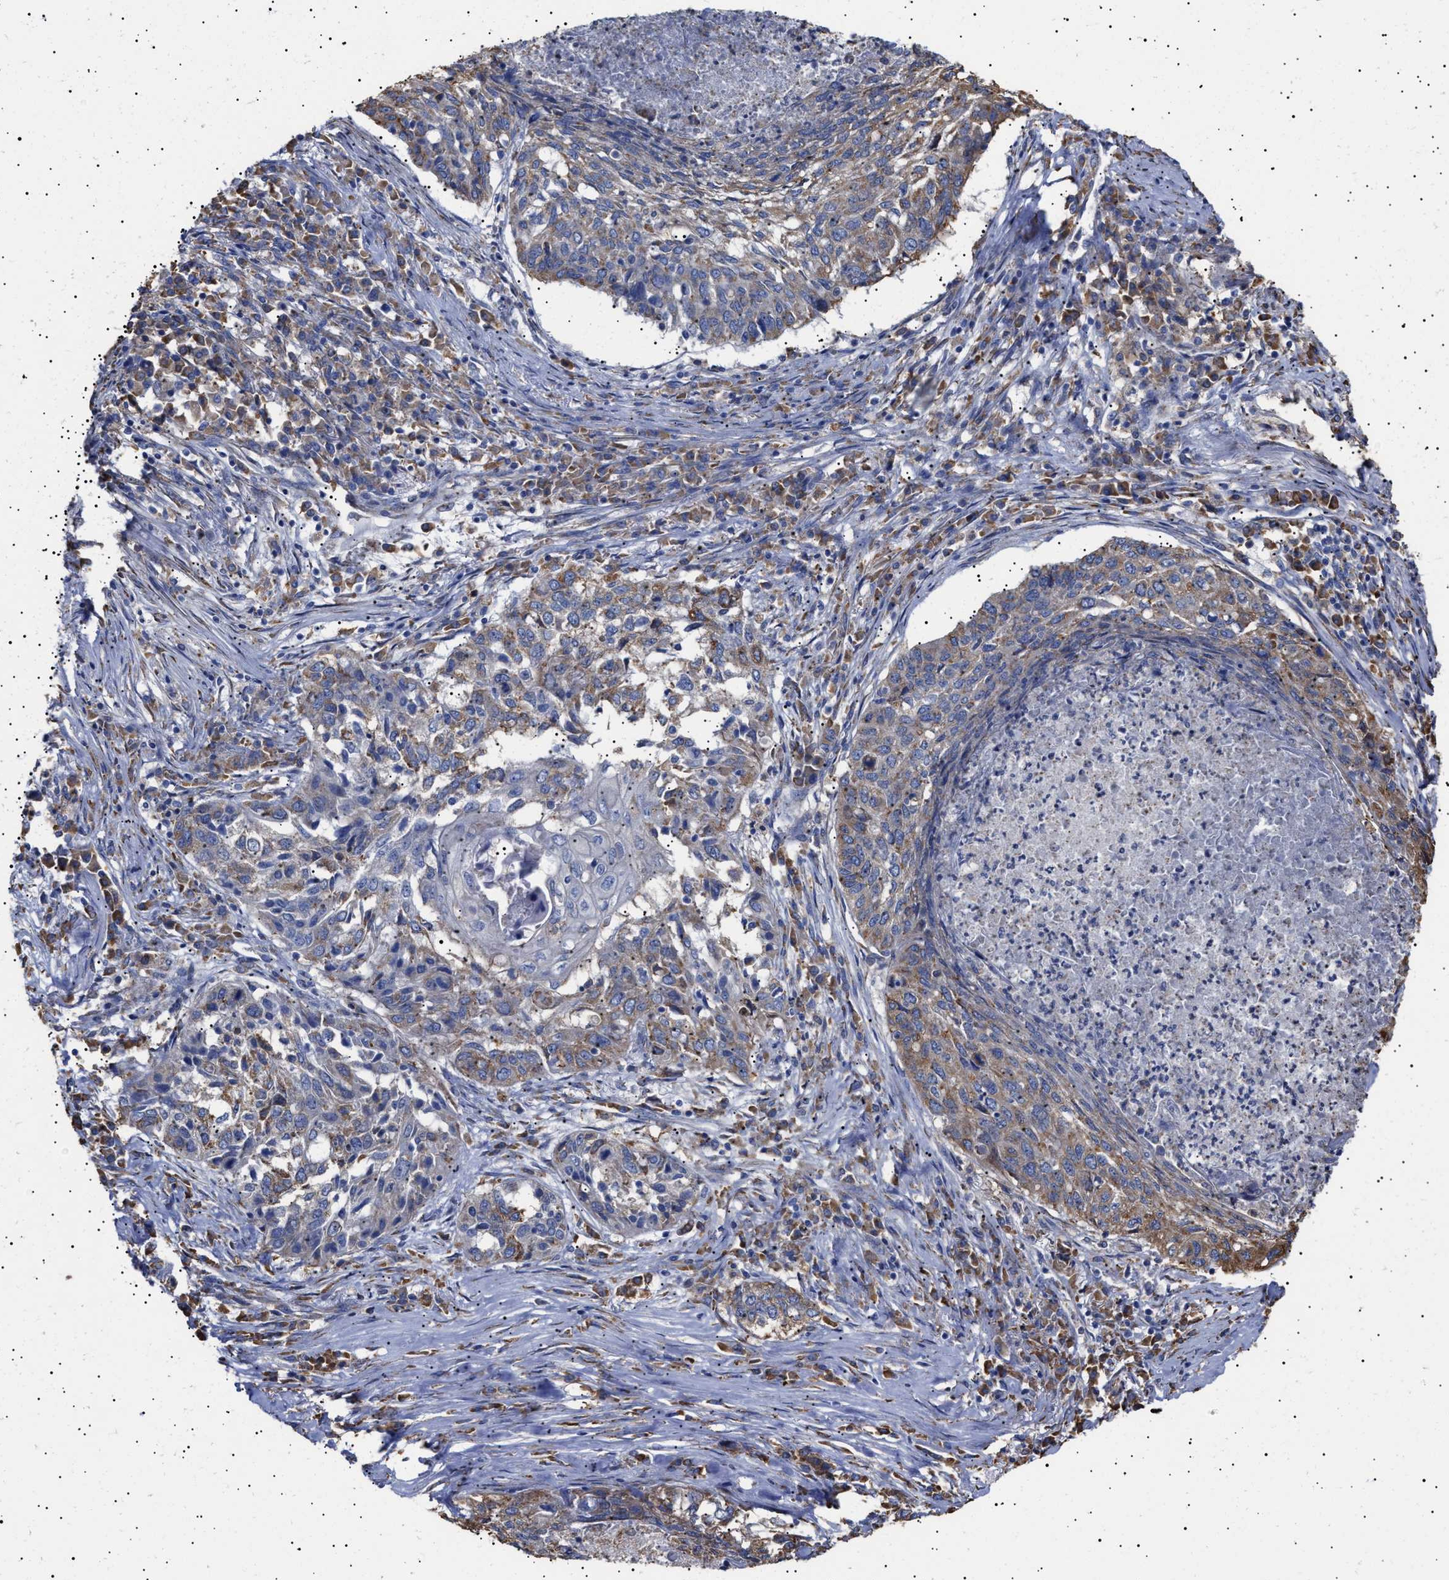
{"staining": {"intensity": "weak", "quantity": "25%-75%", "location": "cytoplasmic/membranous"}, "tissue": "lung cancer", "cell_type": "Tumor cells", "image_type": "cancer", "snomed": [{"axis": "morphology", "description": "Squamous cell carcinoma, NOS"}, {"axis": "topography", "description": "Lung"}], "caption": "An image showing weak cytoplasmic/membranous staining in approximately 25%-75% of tumor cells in lung cancer, as visualized by brown immunohistochemical staining.", "gene": "ERCC6L2", "patient": {"sex": "female", "age": 63}}